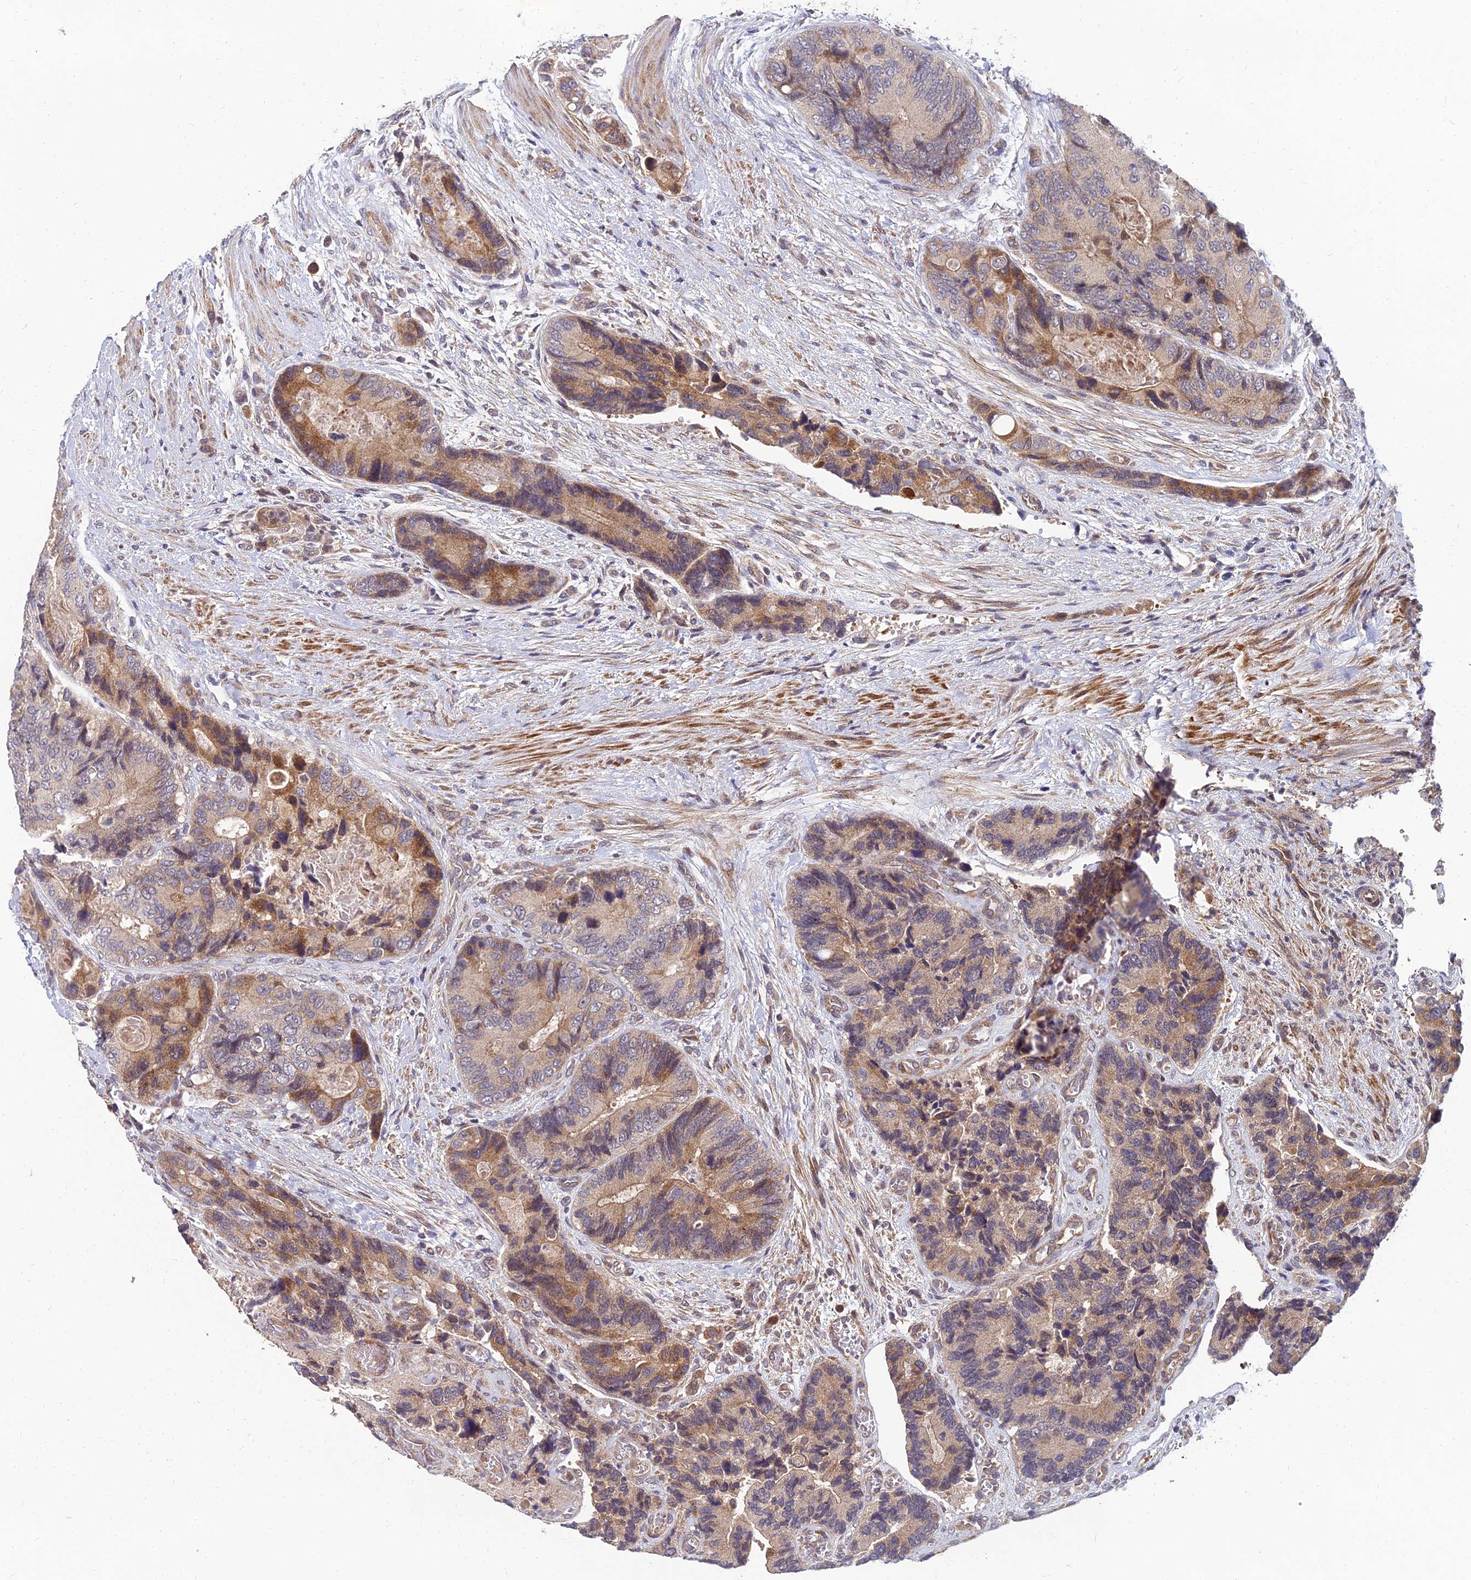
{"staining": {"intensity": "moderate", "quantity": ">75%", "location": "cytoplasmic/membranous"}, "tissue": "colorectal cancer", "cell_type": "Tumor cells", "image_type": "cancer", "snomed": [{"axis": "morphology", "description": "Adenocarcinoma, NOS"}, {"axis": "topography", "description": "Colon"}], "caption": "Immunohistochemistry (IHC) histopathology image of neoplastic tissue: human adenocarcinoma (colorectal) stained using IHC shows medium levels of moderate protein expression localized specifically in the cytoplasmic/membranous of tumor cells, appearing as a cytoplasmic/membranous brown color.", "gene": "NPY", "patient": {"sex": "male", "age": 84}}